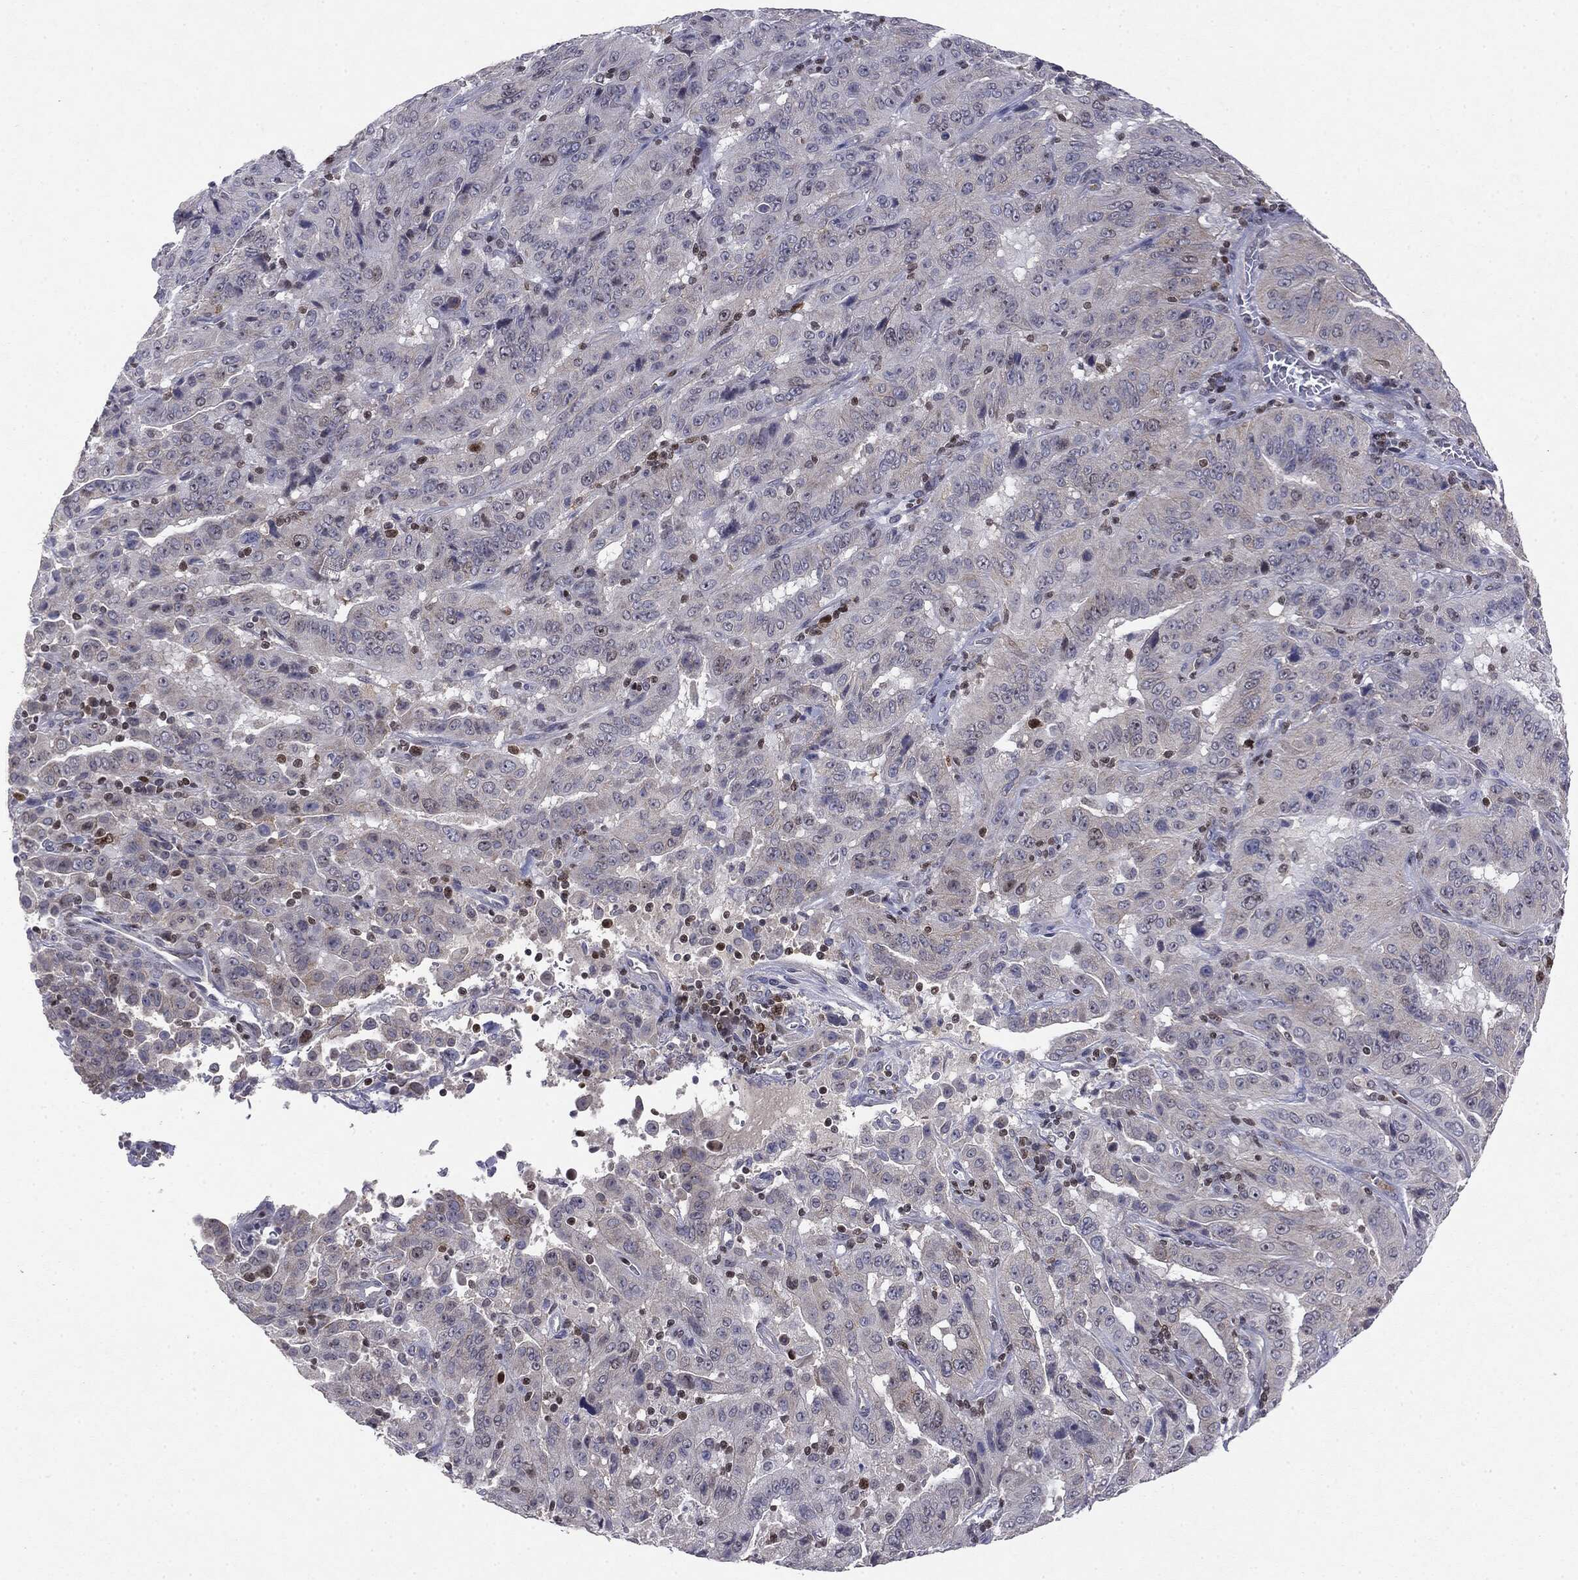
{"staining": {"intensity": "negative", "quantity": "none", "location": "none"}, "tissue": "pancreatic cancer", "cell_type": "Tumor cells", "image_type": "cancer", "snomed": [{"axis": "morphology", "description": "Adenocarcinoma, NOS"}, {"axis": "topography", "description": "Pancreas"}], "caption": "The photomicrograph shows no staining of tumor cells in pancreatic adenocarcinoma. Nuclei are stained in blue.", "gene": "KIF2C", "patient": {"sex": "male", "age": 63}}